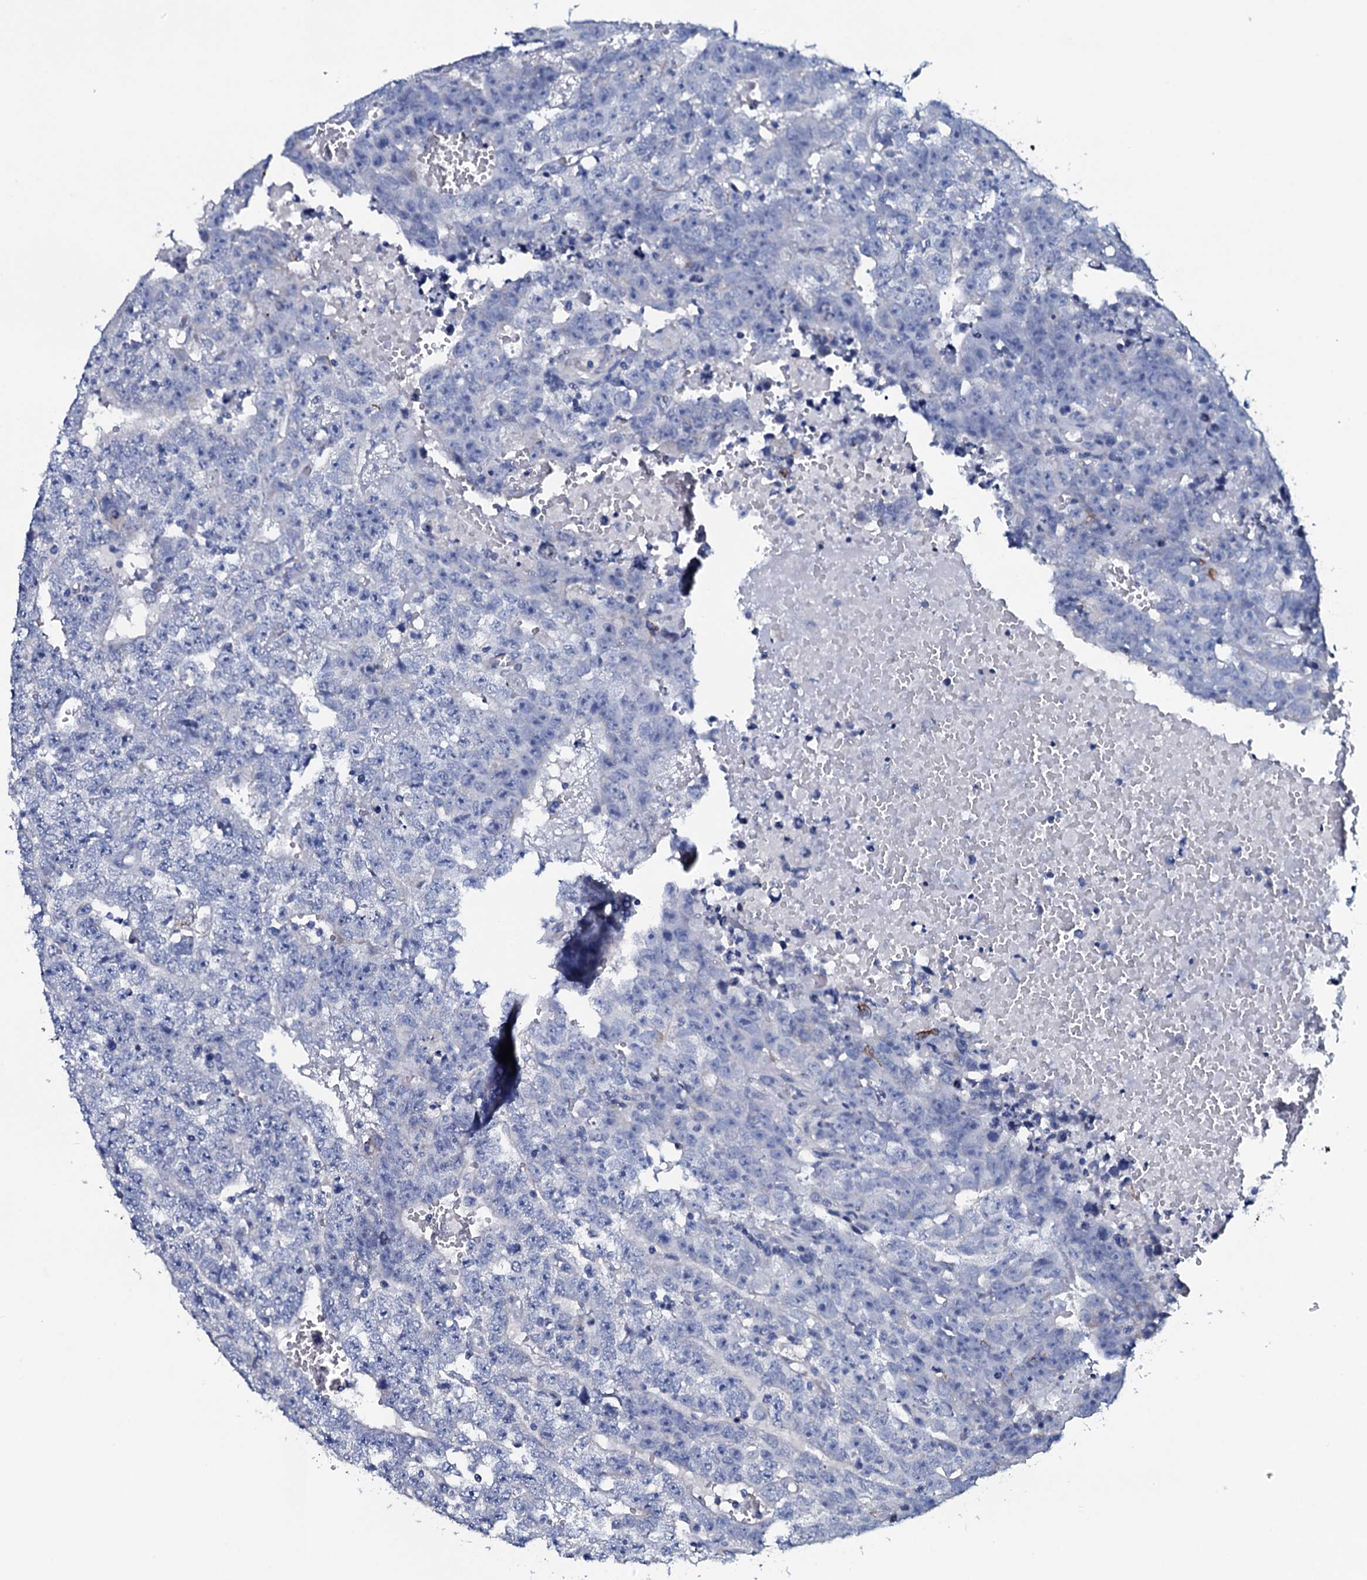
{"staining": {"intensity": "negative", "quantity": "none", "location": "none"}, "tissue": "testis cancer", "cell_type": "Tumor cells", "image_type": "cancer", "snomed": [{"axis": "morphology", "description": "Carcinoma, Embryonal, NOS"}, {"axis": "topography", "description": "Testis"}], "caption": "This is an immunohistochemistry (IHC) photomicrograph of human testis cancer. There is no staining in tumor cells.", "gene": "GYS2", "patient": {"sex": "male", "age": 25}}